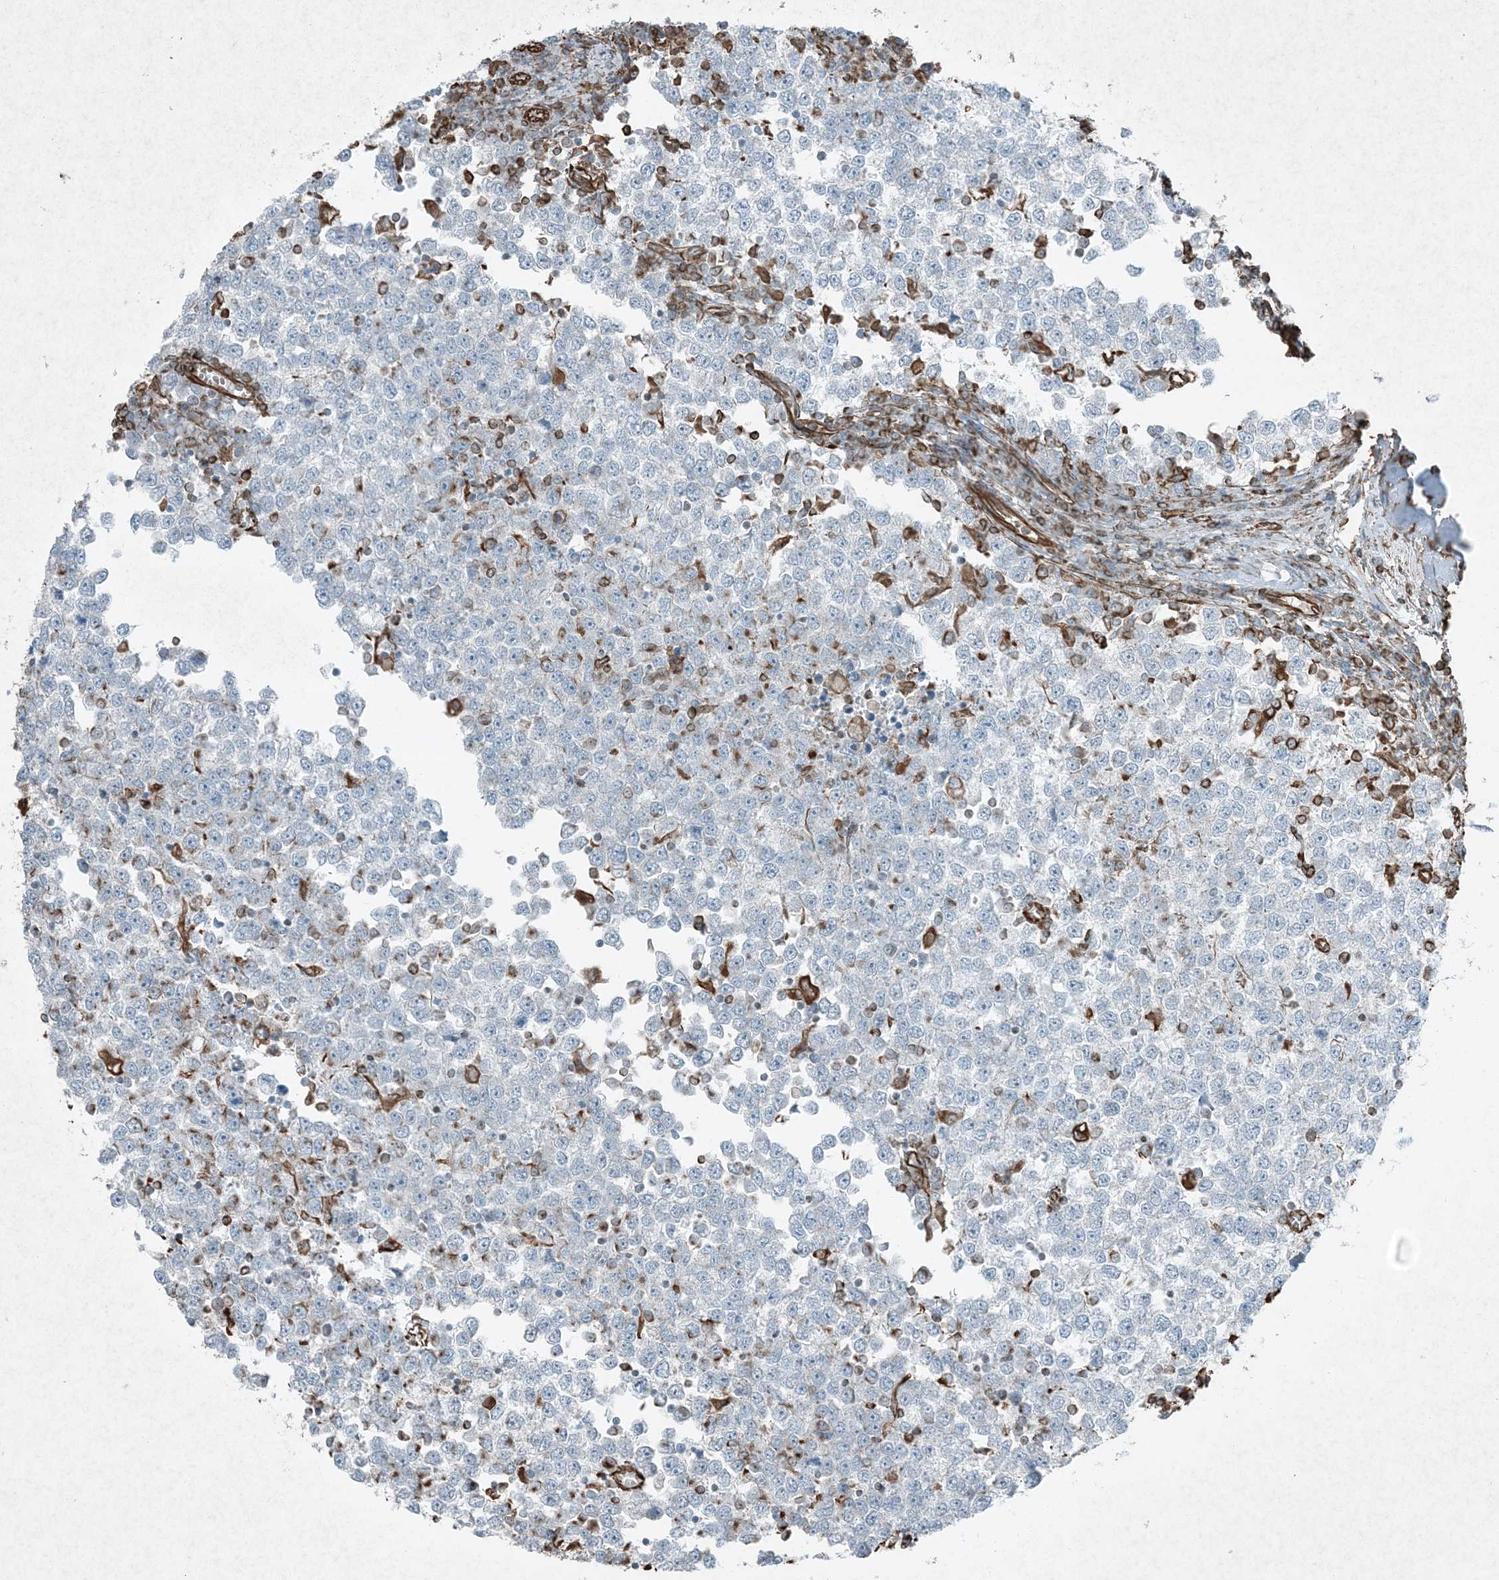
{"staining": {"intensity": "strong", "quantity": "<25%", "location": "cytoplasmic/membranous"}, "tissue": "testis cancer", "cell_type": "Tumor cells", "image_type": "cancer", "snomed": [{"axis": "morphology", "description": "Seminoma, NOS"}, {"axis": "topography", "description": "Testis"}], "caption": "Immunohistochemistry (DAB (3,3'-diaminobenzidine)) staining of testis cancer (seminoma) displays strong cytoplasmic/membranous protein staining in approximately <25% of tumor cells. Immunohistochemistry (ihc) stains the protein in brown and the nuclei are stained blue.", "gene": "RYK", "patient": {"sex": "male", "age": 65}}